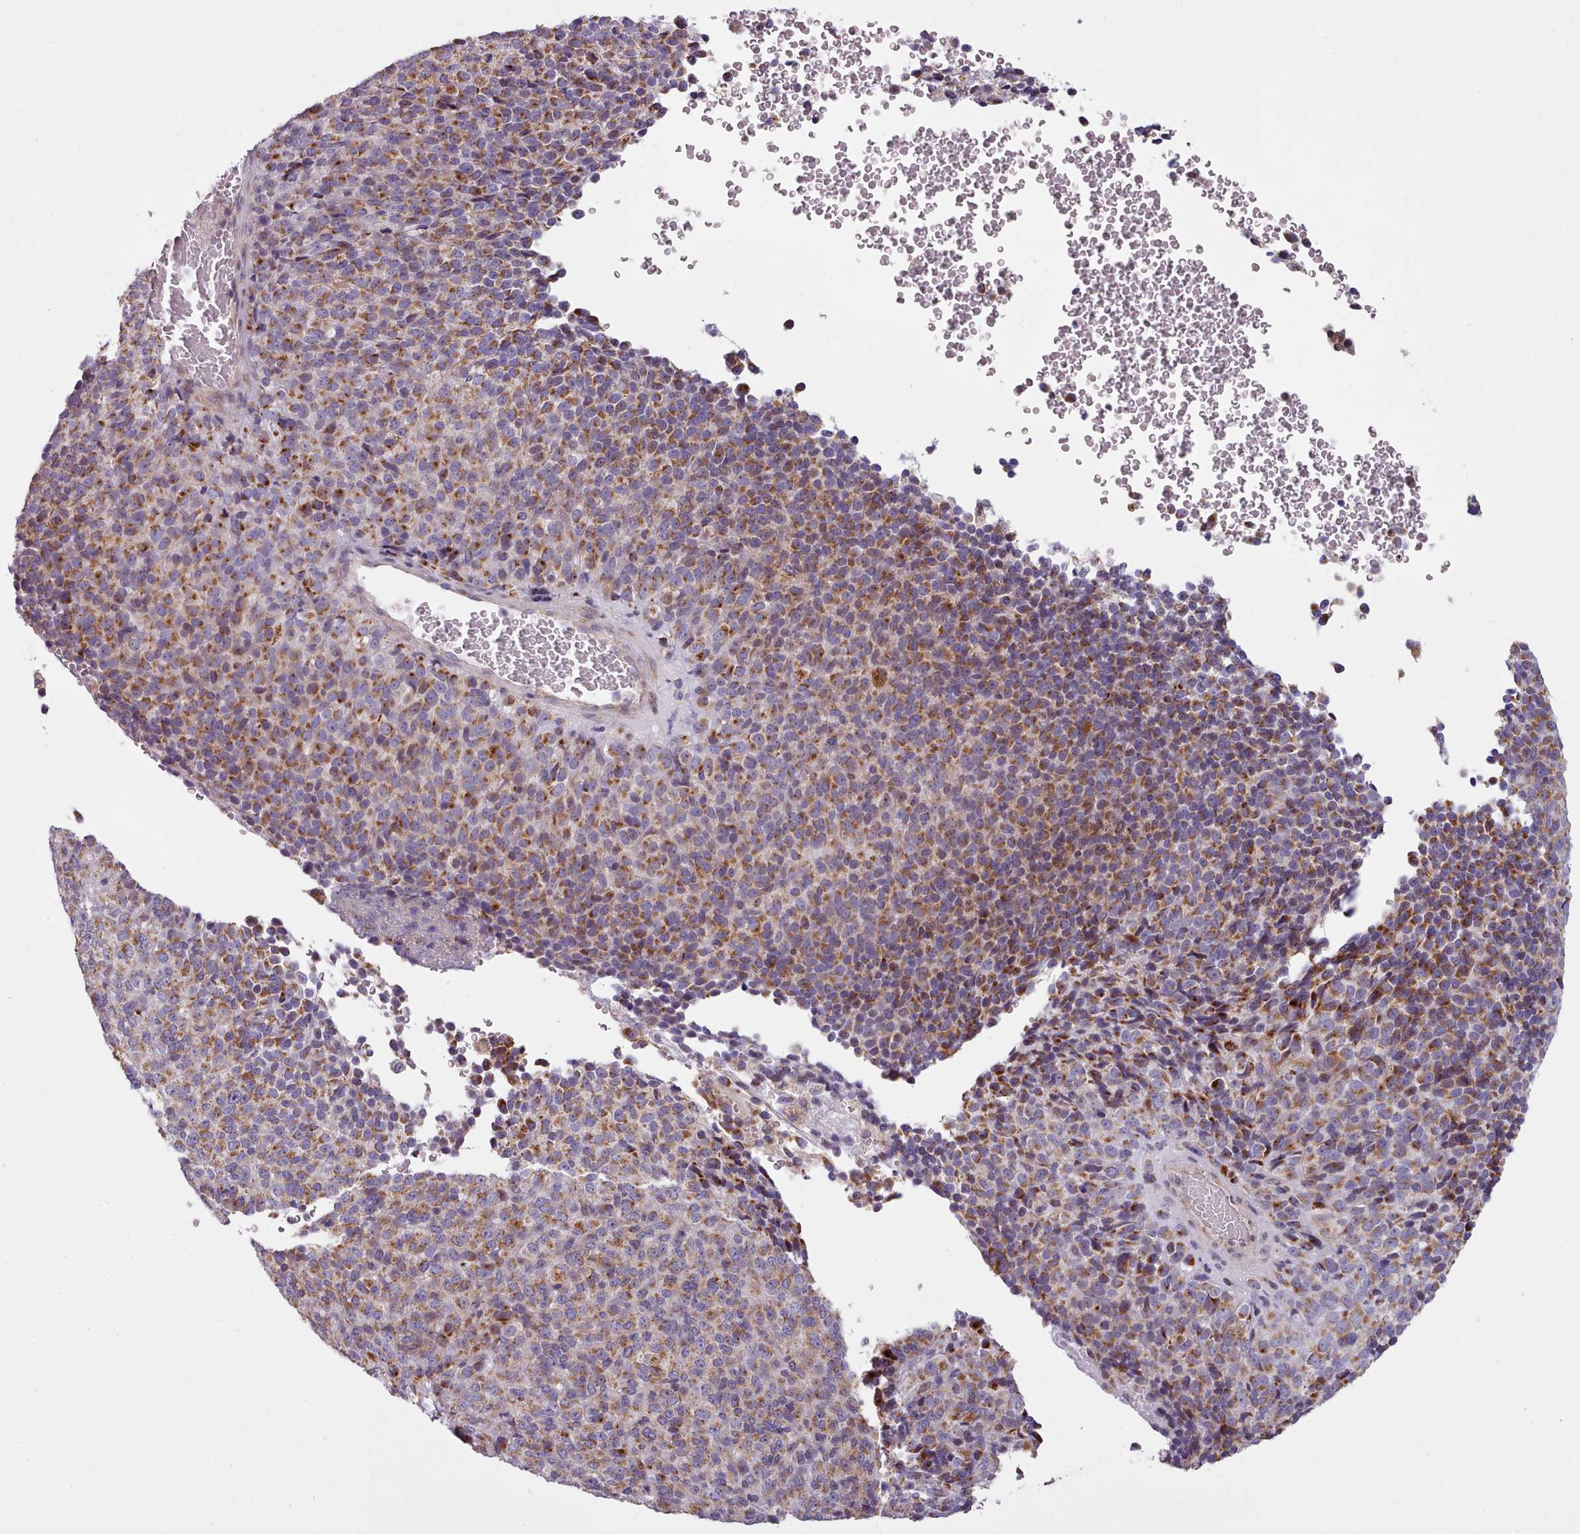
{"staining": {"intensity": "moderate", "quantity": ">75%", "location": "cytoplasmic/membranous"}, "tissue": "melanoma", "cell_type": "Tumor cells", "image_type": "cancer", "snomed": [{"axis": "morphology", "description": "Malignant melanoma, Metastatic site"}, {"axis": "topography", "description": "Brain"}], "caption": "A medium amount of moderate cytoplasmic/membranous expression is seen in approximately >75% of tumor cells in melanoma tissue.", "gene": "SLC52A3", "patient": {"sex": "female", "age": 56}}